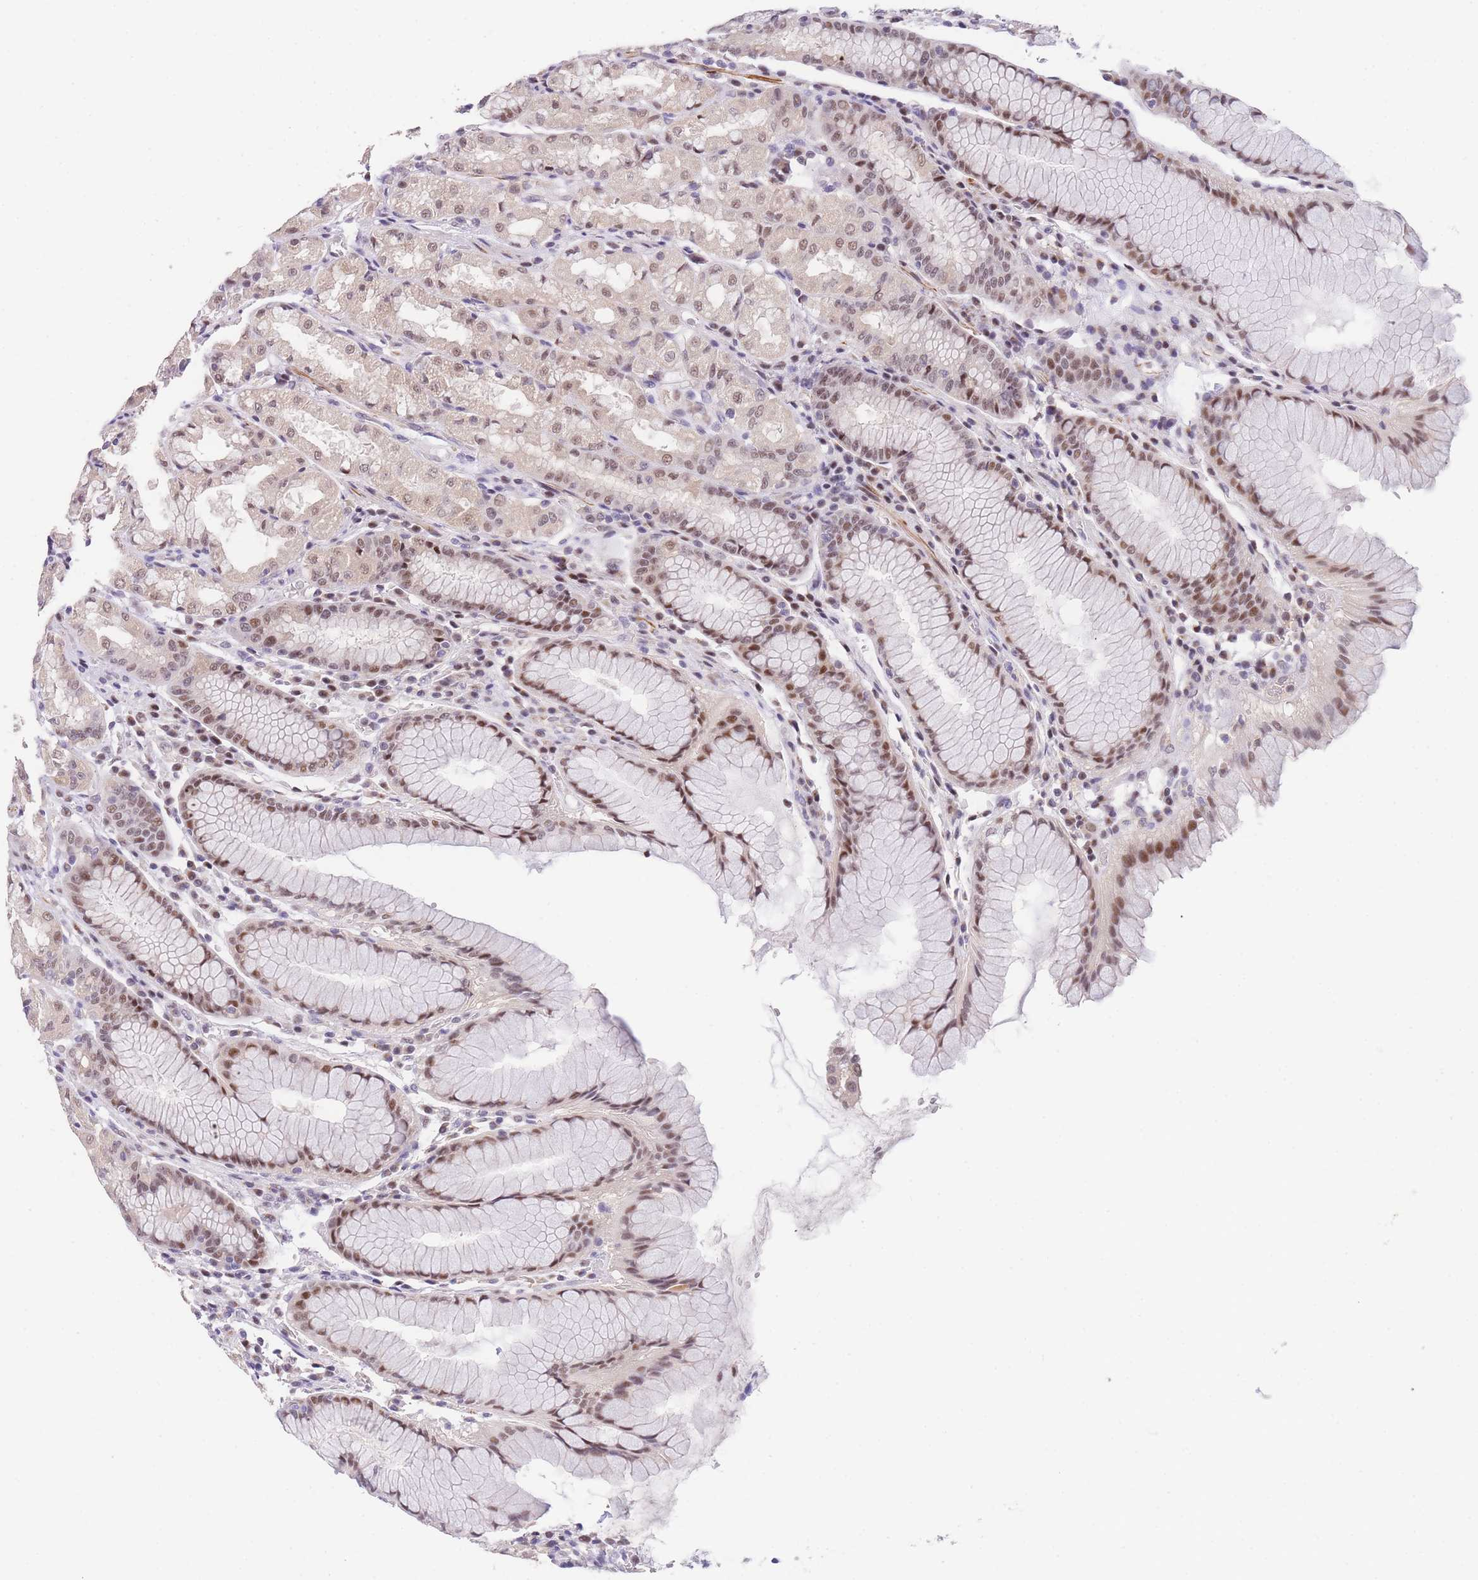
{"staining": {"intensity": "moderate", "quantity": "25%-75%", "location": "nuclear"}, "tissue": "stomach", "cell_type": "Glandular cells", "image_type": "normal", "snomed": [{"axis": "morphology", "description": "Normal tissue, NOS"}, {"axis": "topography", "description": "Stomach, lower"}], "caption": "IHC image of normal stomach: stomach stained using IHC reveals medium levels of moderate protein expression localized specifically in the nuclear of glandular cells, appearing as a nuclear brown color.", "gene": "SLC35F2", "patient": {"sex": "female", "age": 56}}